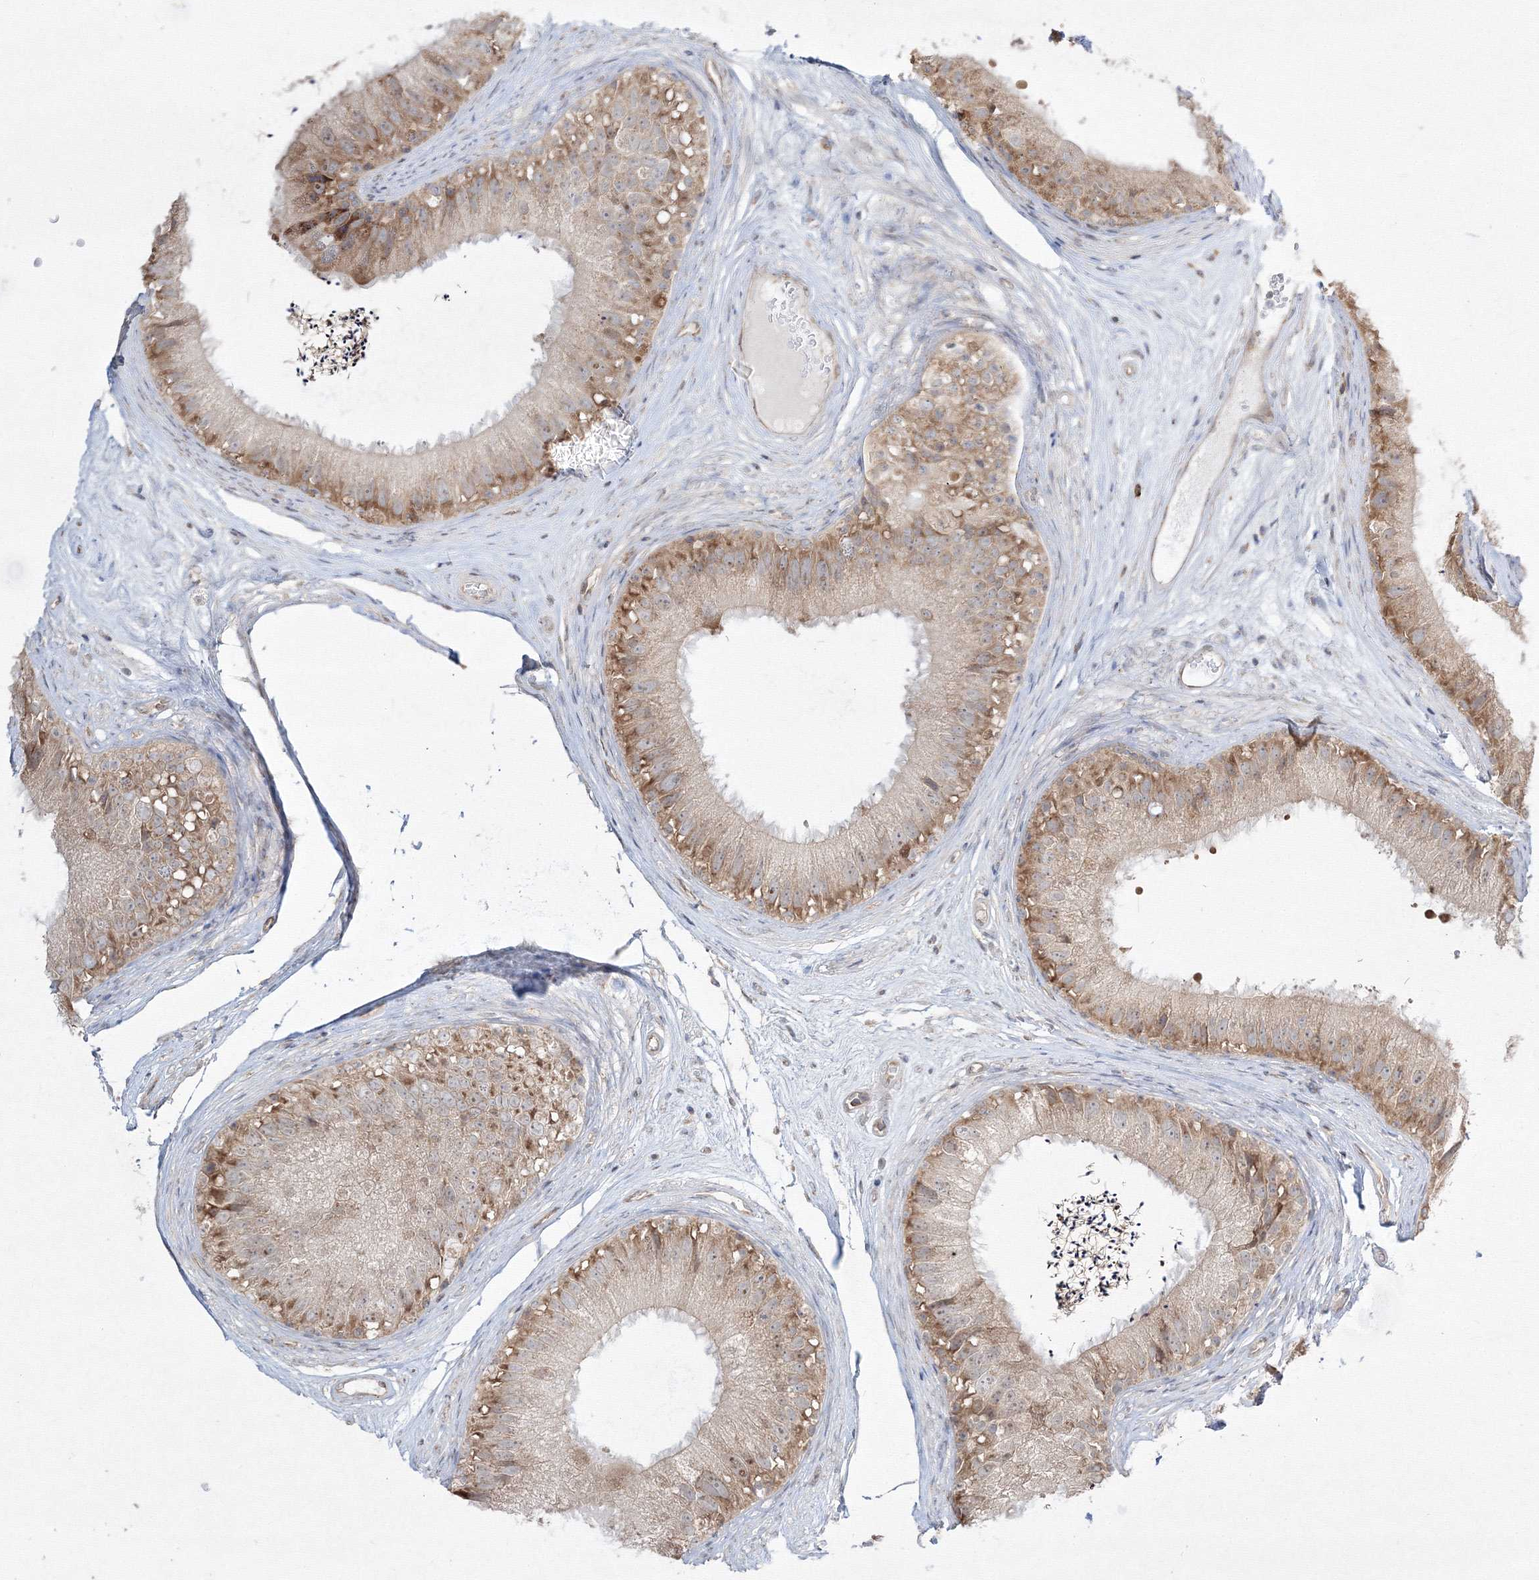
{"staining": {"intensity": "moderate", "quantity": "<25%", "location": "cytoplasmic/membranous"}, "tissue": "epididymis", "cell_type": "Glandular cells", "image_type": "normal", "snomed": [{"axis": "morphology", "description": "Normal tissue, NOS"}, {"axis": "topography", "description": "Epididymis"}], "caption": "Epididymis stained with DAB immunohistochemistry displays low levels of moderate cytoplasmic/membranous staining in approximately <25% of glandular cells. (Brightfield microscopy of DAB IHC at high magnification).", "gene": "FBXL8", "patient": {"sex": "male", "age": 77}}